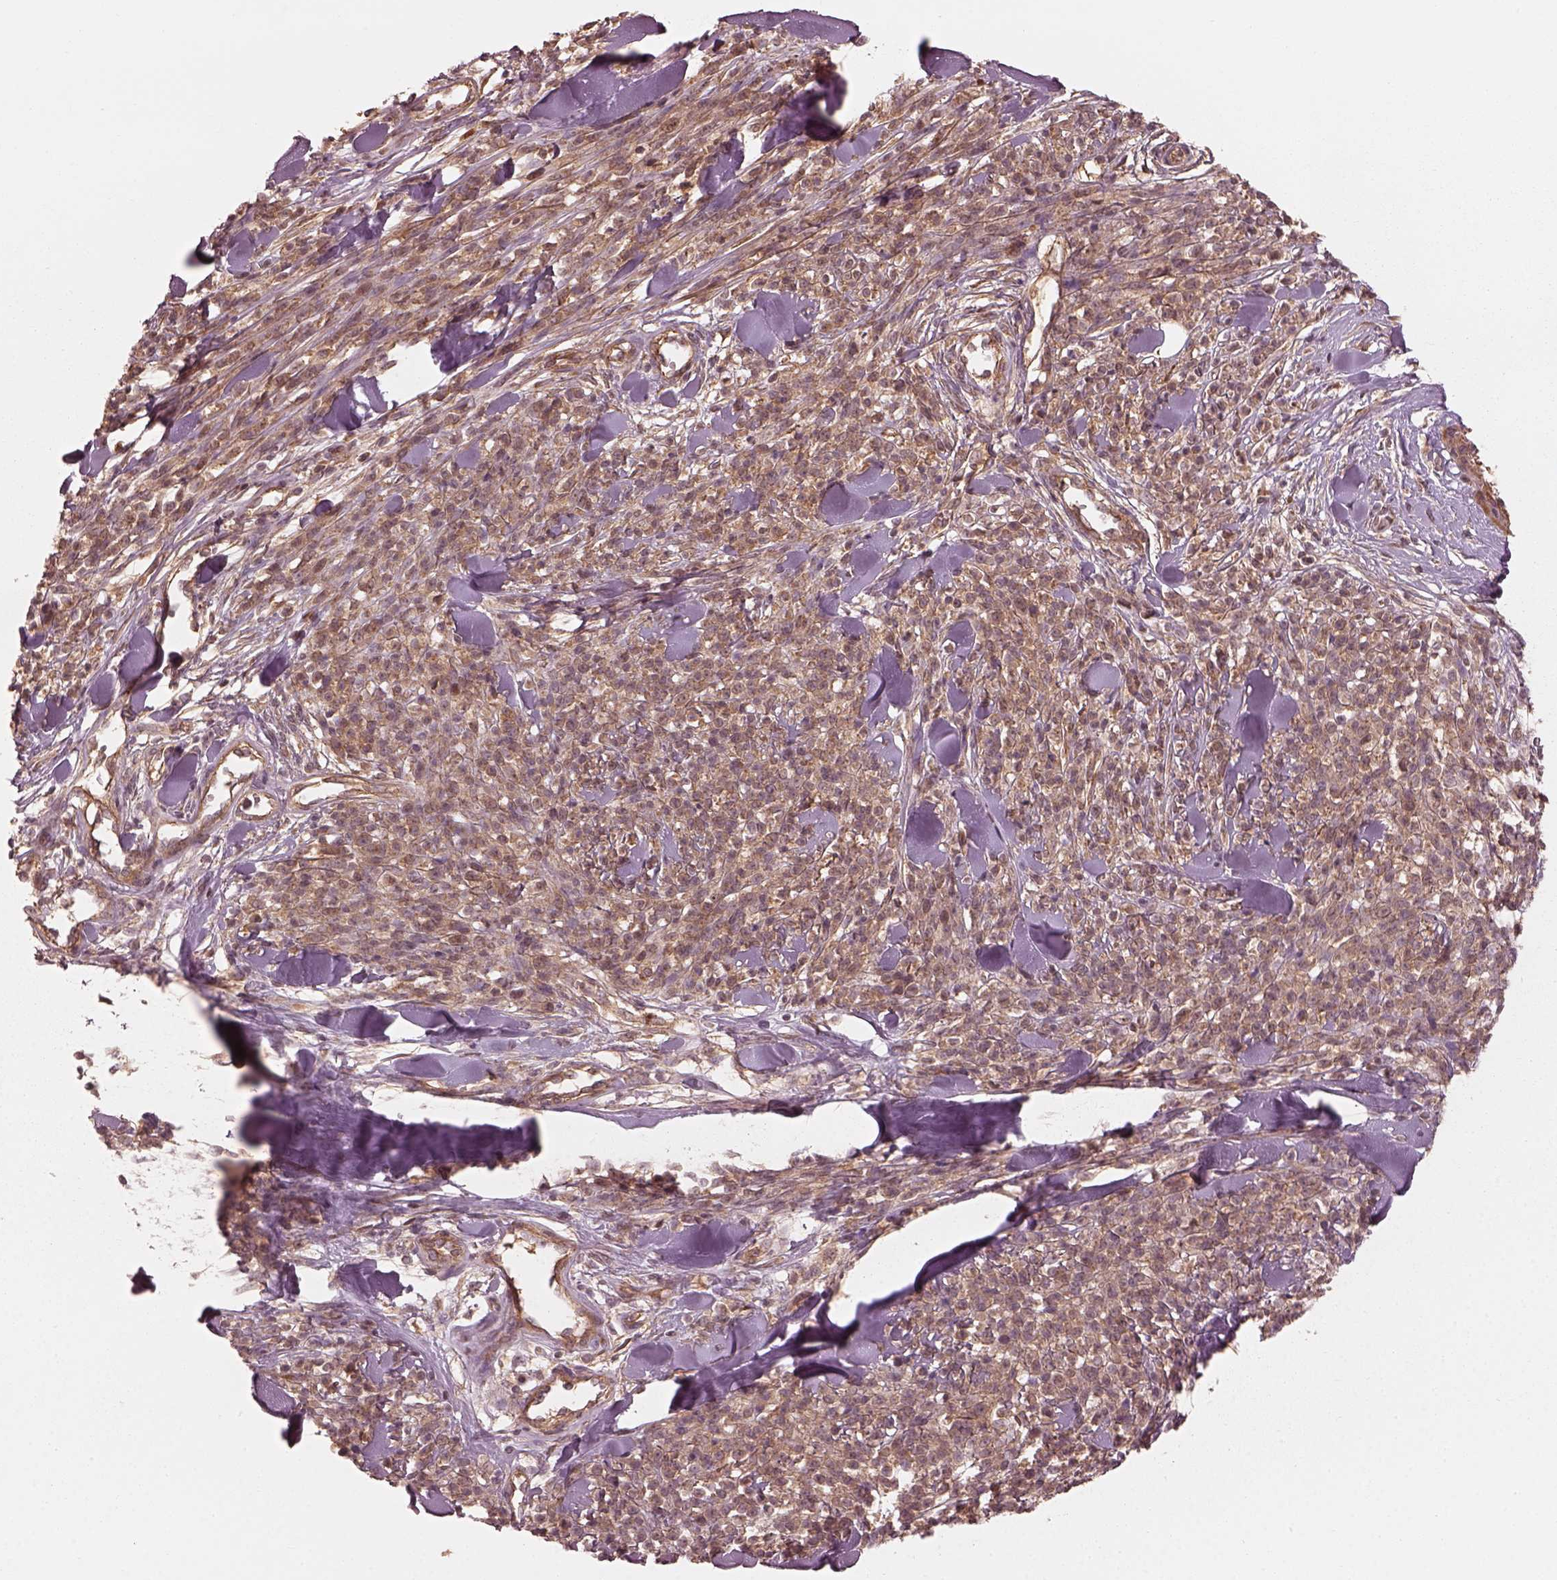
{"staining": {"intensity": "weak", "quantity": ">75%", "location": "cytoplasmic/membranous"}, "tissue": "melanoma", "cell_type": "Tumor cells", "image_type": "cancer", "snomed": [{"axis": "morphology", "description": "Malignant melanoma, NOS"}, {"axis": "topography", "description": "Skin"}, {"axis": "topography", "description": "Skin of trunk"}], "caption": "This image displays malignant melanoma stained with immunohistochemistry (IHC) to label a protein in brown. The cytoplasmic/membranous of tumor cells show weak positivity for the protein. Nuclei are counter-stained blue.", "gene": "FAM107B", "patient": {"sex": "male", "age": 74}}